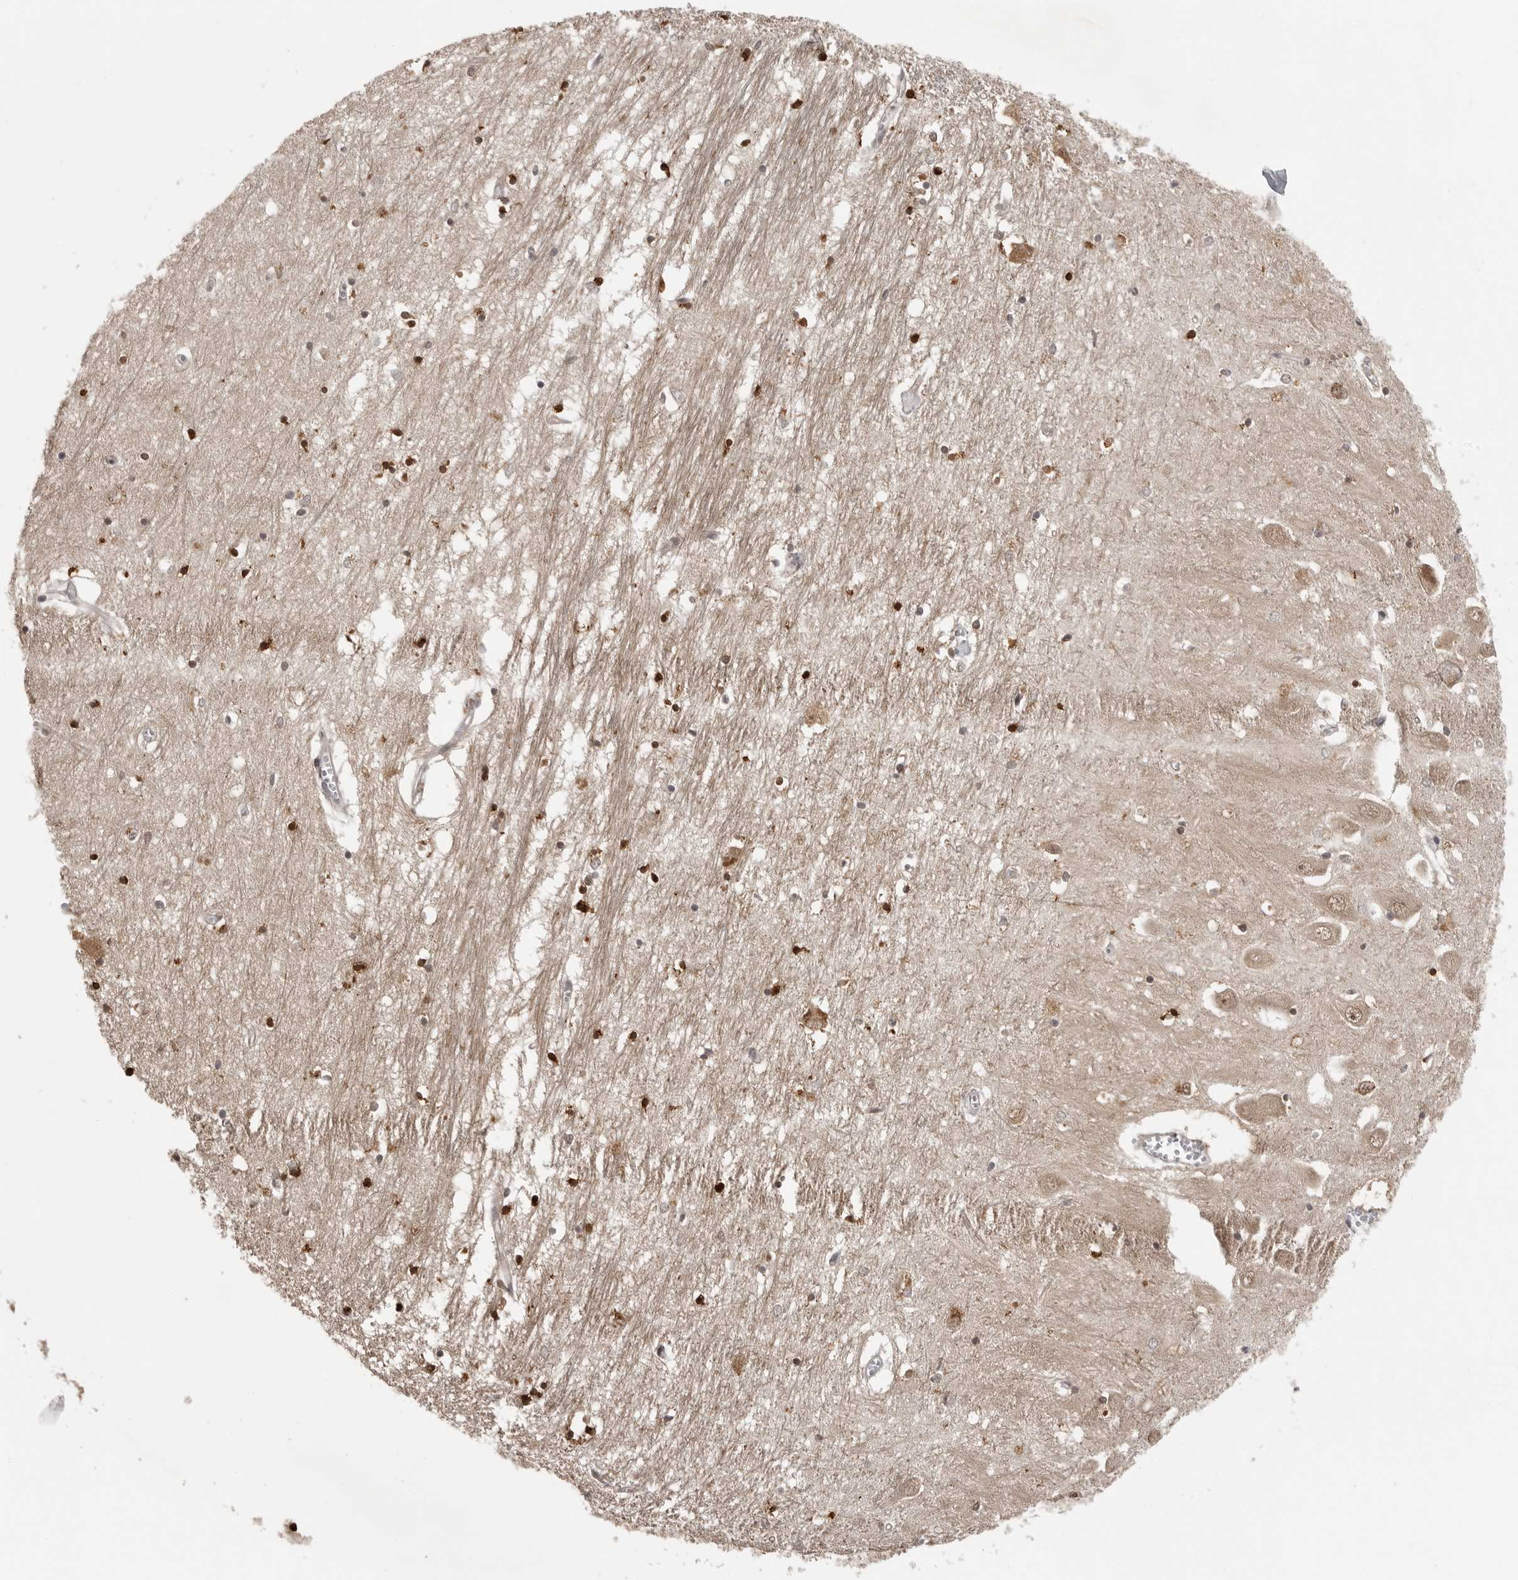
{"staining": {"intensity": "strong", "quantity": "25%-75%", "location": "cytoplasmic/membranous,nuclear"}, "tissue": "hippocampus", "cell_type": "Glial cells", "image_type": "normal", "snomed": [{"axis": "morphology", "description": "Normal tissue, NOS"}, {"axis": "topography", "description": "Hippocampus"}], "caption": "Immunohistochemistry (IHC) of normal human hippocampus shows high levels of strong cytoplasmic/membranous,nuclear staining in about 25%-75% of glial cells.", "gene": "PEG3", "patient": {"sex": "male", "age": 70}}